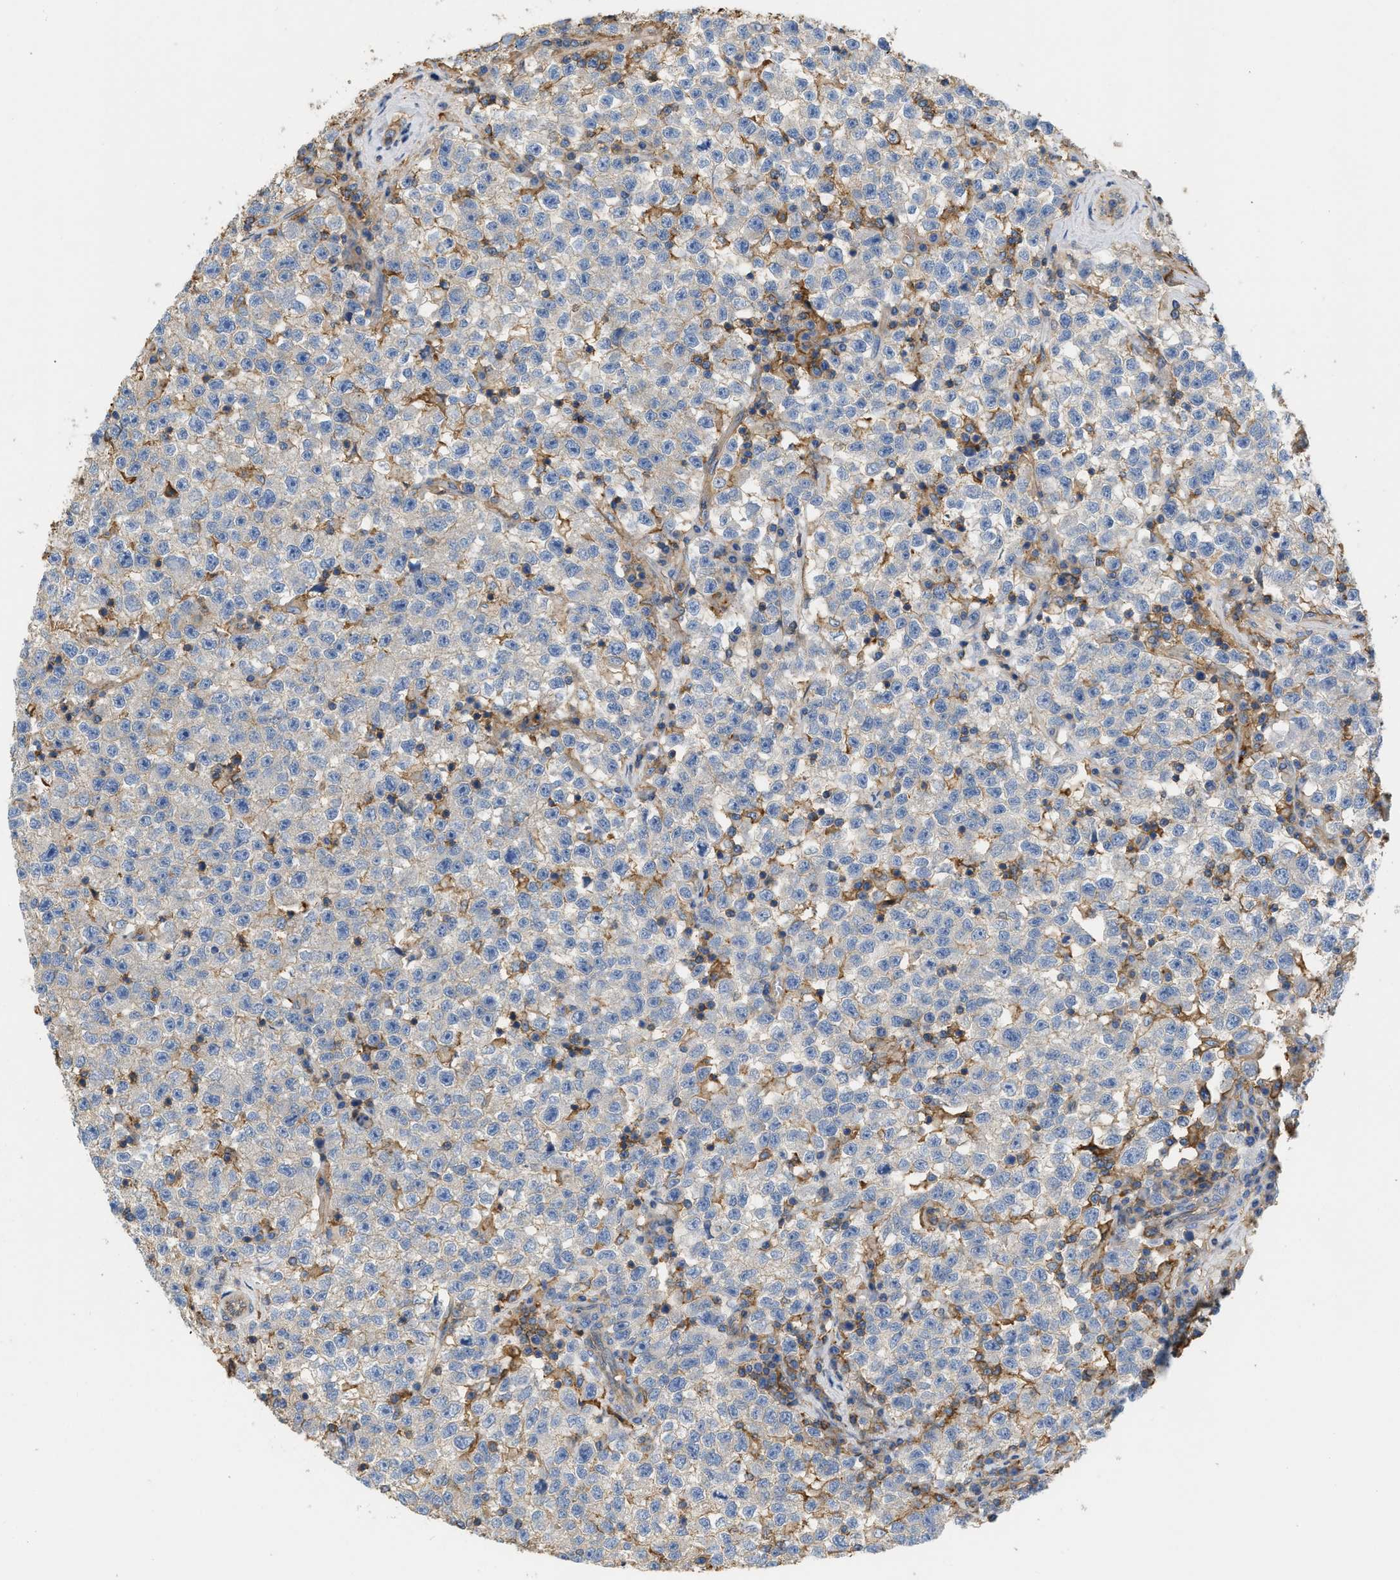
{"staining": {"intensity": "negative", "quantity": "none", "location": "none"}, "tissue": "testis cancer", "cell_type": "Tumor cells", "image_type": "cancer", "snomed": [{"axis": "morphology", "description": "Seminoma, NOS"}, {"axis": "topography", "description": "Testis"}], "caption": "There is no significant positivity in tumor cells of testis cancer (seminoma).", "gene": "GNB4", "patient": {"sex": "male", "age": 22}}